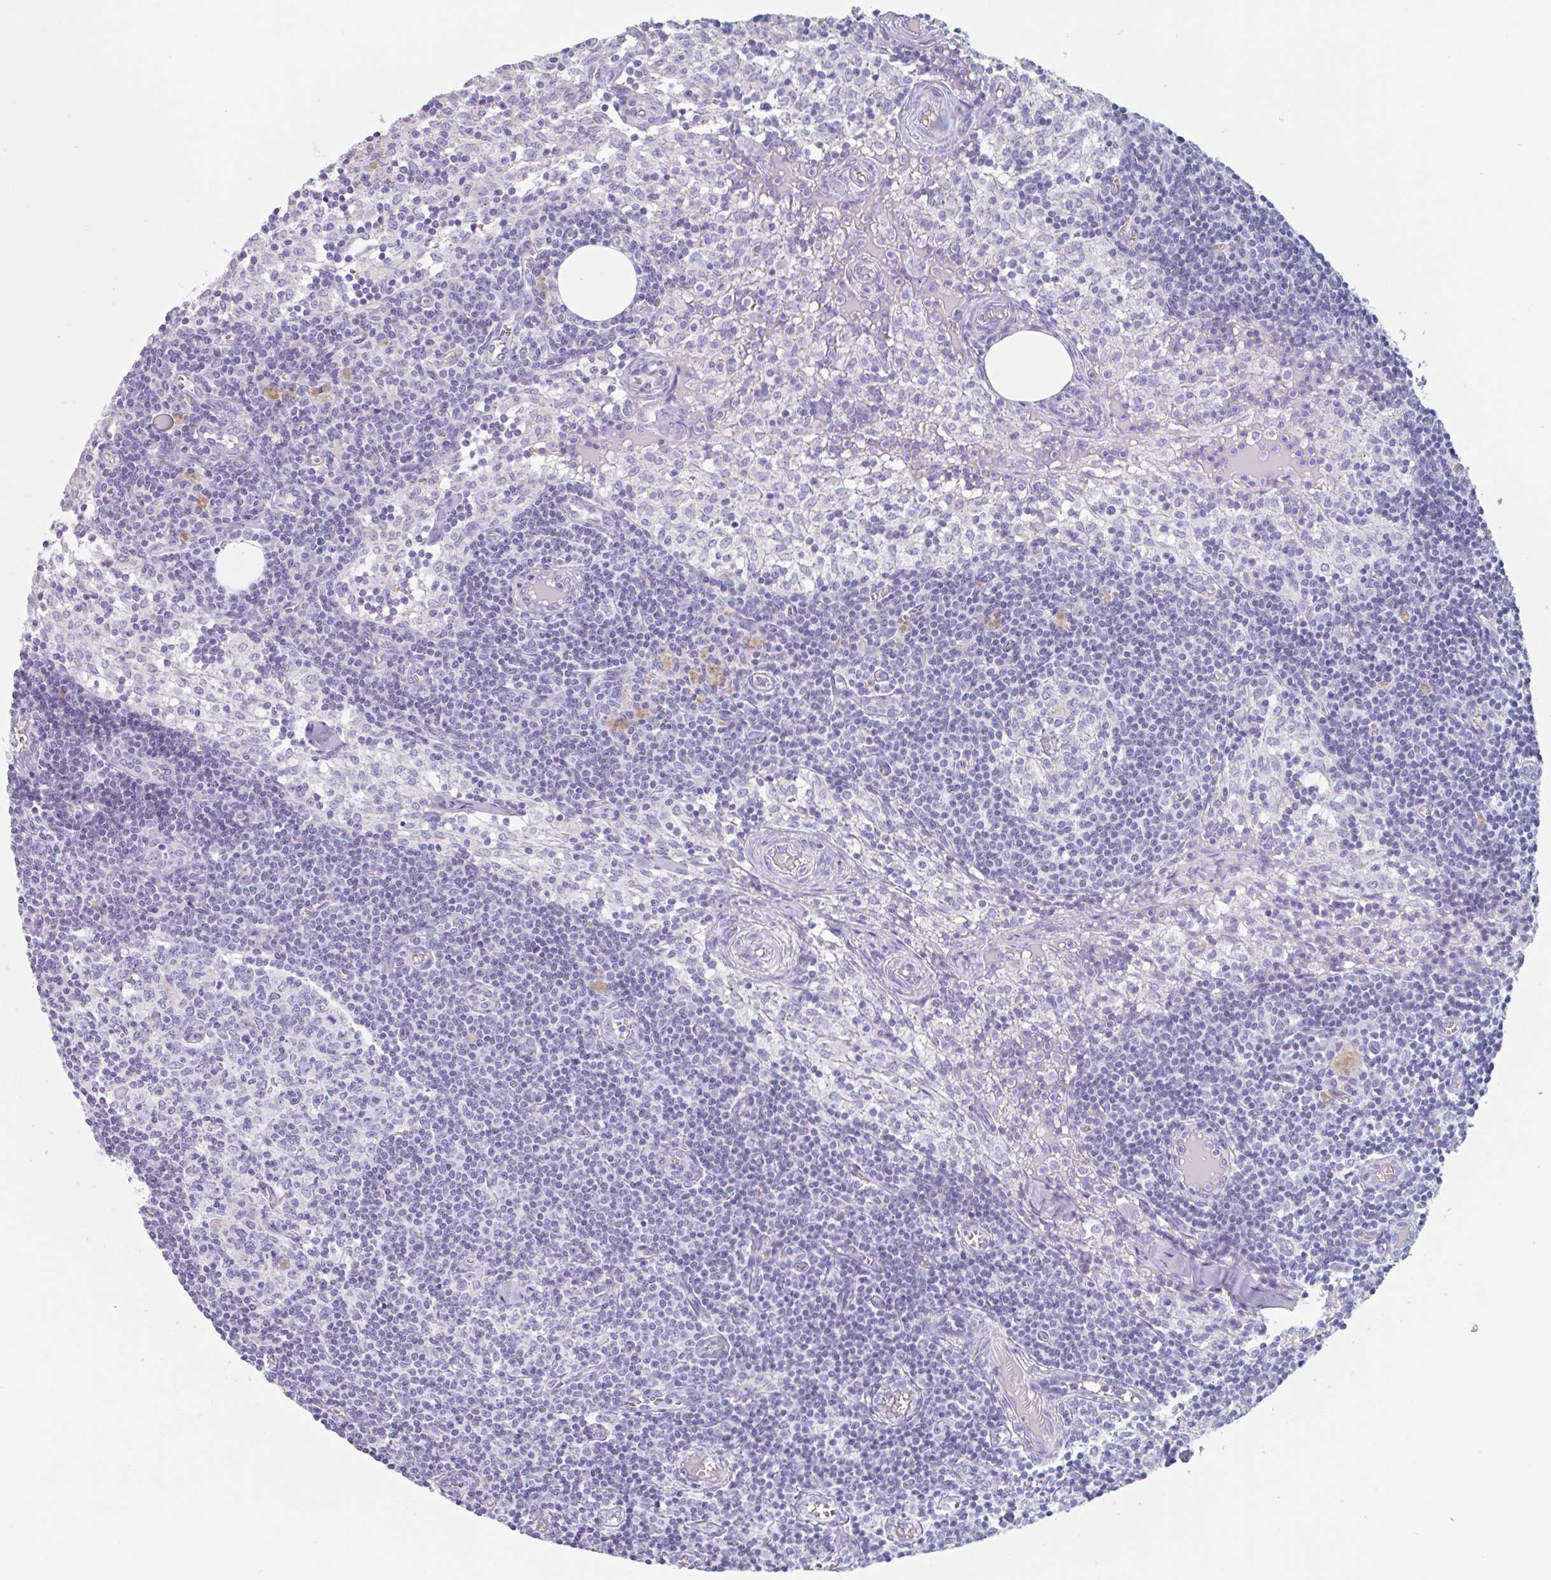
{"staining": {"intensity": "negative", "quantity": "none", "location": "none"}, "tissue": "lymph node", "cell_type": "Germinal center cells", "image_type": "normal", "snomed": [{"axis": "morphology", "description": "Normal tissue, NOS"}, {"axis": "topography", "description": "Lymph node"}], "caption": "Lymph node was stained to show a protein in brown. There is no significant expression in germinal center cells. The staining is performed using DAB (3,3'-diaminobenzidine) brown chromogen with nuclei counter-stained in using hematoxylin.", "gene": "EMC4", "patient": {"sex": "female", "age": 31}}